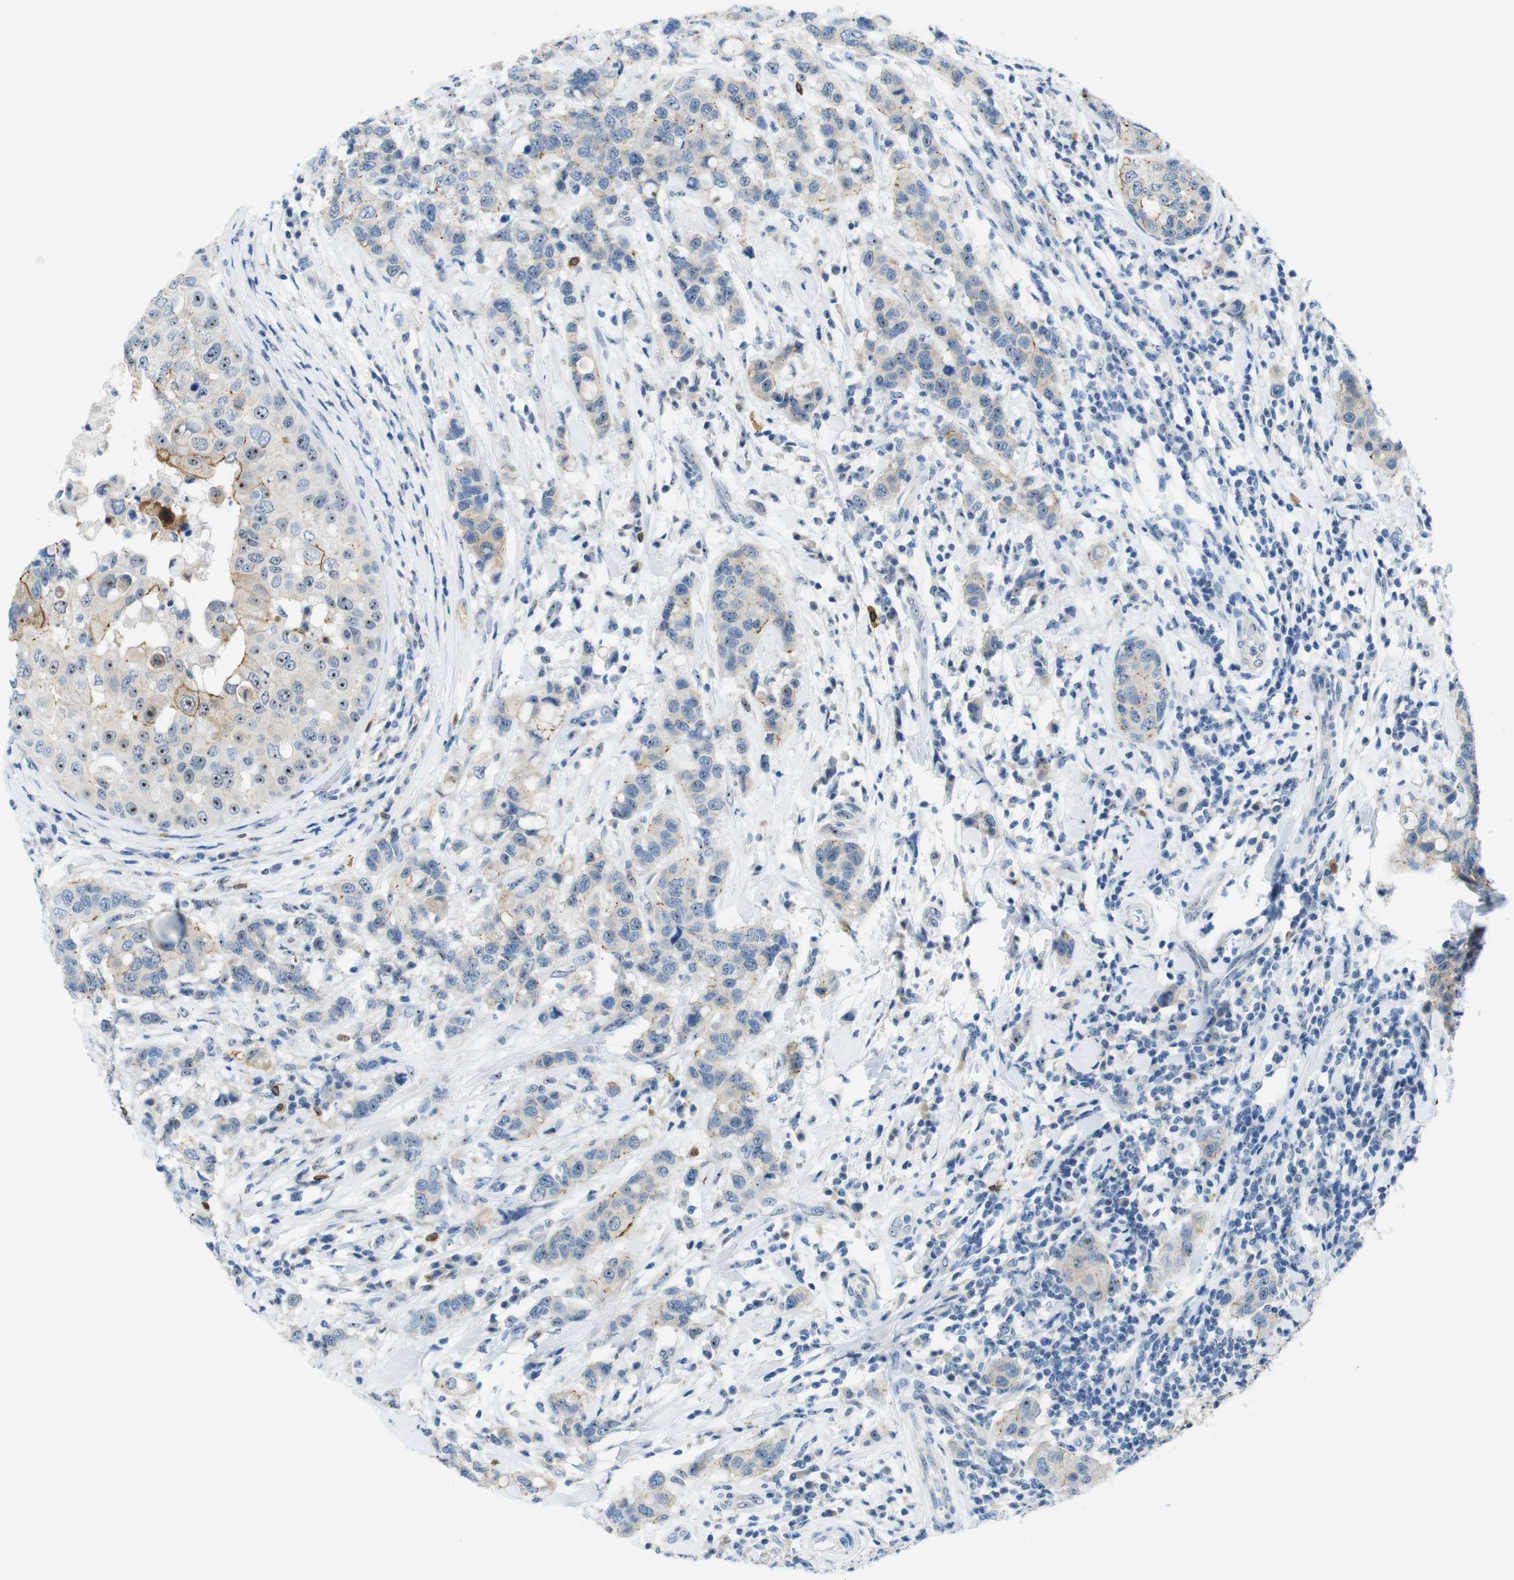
{"staining": {"intensity": "moderate", "quantity": "25%-75%", "location": "cytoplasmic/membranous"}, "tissue": "breast cancer", "cell_type": "Tumor cells", "image_type": "cancer", "snomed": [{"axis": "morphology", "description": "Duct carcinoma"}, {"axis": "topography", "description": "Breast"}], "caption": "Invasive ductal carcinoma (breast) was stained to show a protein in brown. There is medium levels of moderate cytoplasmic/membranous expression in about 25%-75% of tumor cells. (Stains: DAB in brown, nuclei in blue, Microscopy: brightfield microscopy at high magnification).", "gene": "TJP3", "patient": {"sex": "female", "age": 27}}